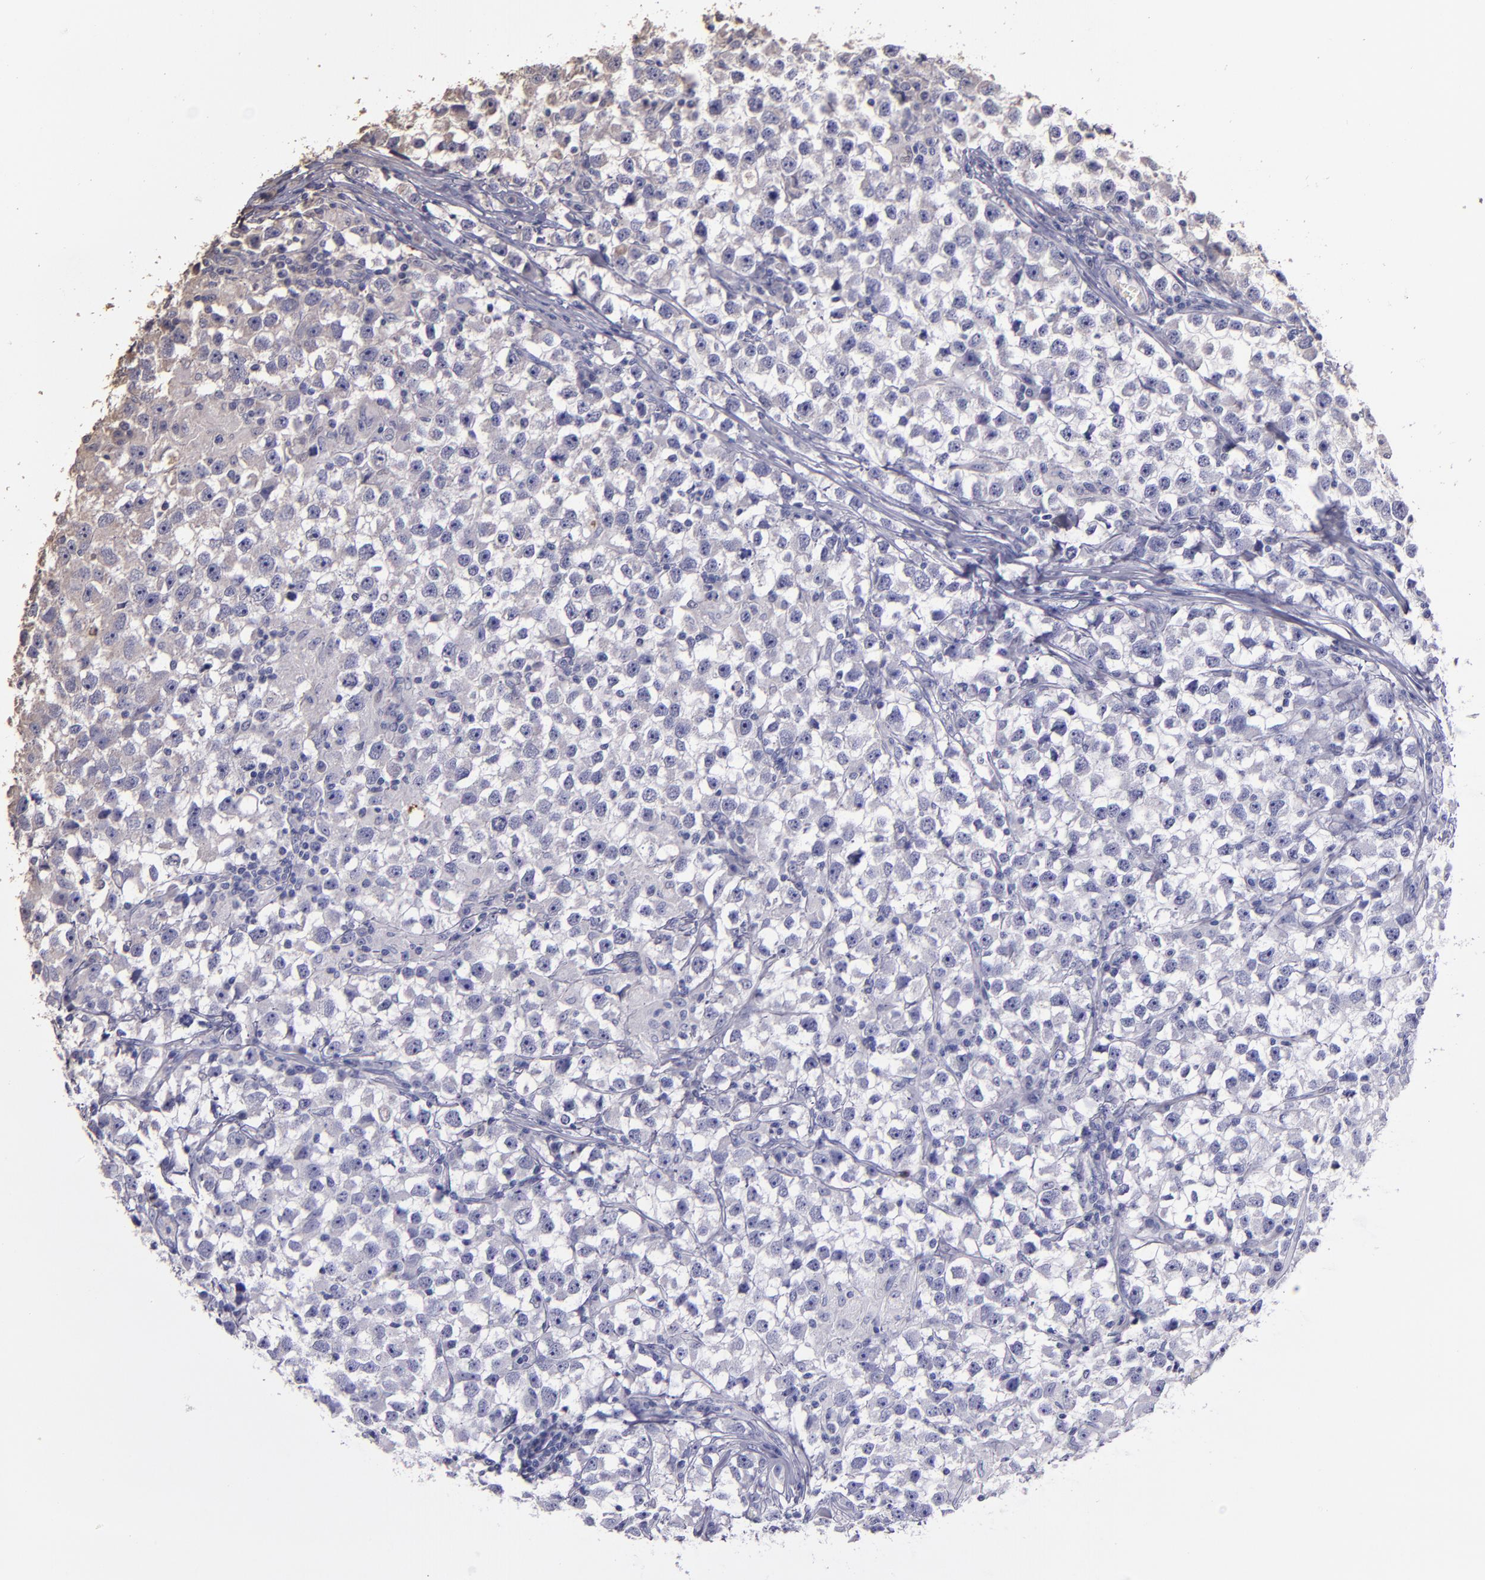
{"staining": {"intensity": "weak", "quantity": "25%-75%", "location": "cytoplasmic/membranous"}, "tissue": "testis cancer", "cell_type": "Tumor cells", "image_type": "cancer", "snomed": [{"axis": "morphology", "description": "Seminoma, NOS"}, {"axis": "topography", "description": "Testis"}], "caption": "Protein analysis of testis cancer tissue displays weak cytoplasmic/membranous expression in approximately 25%-75% of tumor cells.", "gene": "HECTD1", "patient": {"sex": "male", "age": 33}}